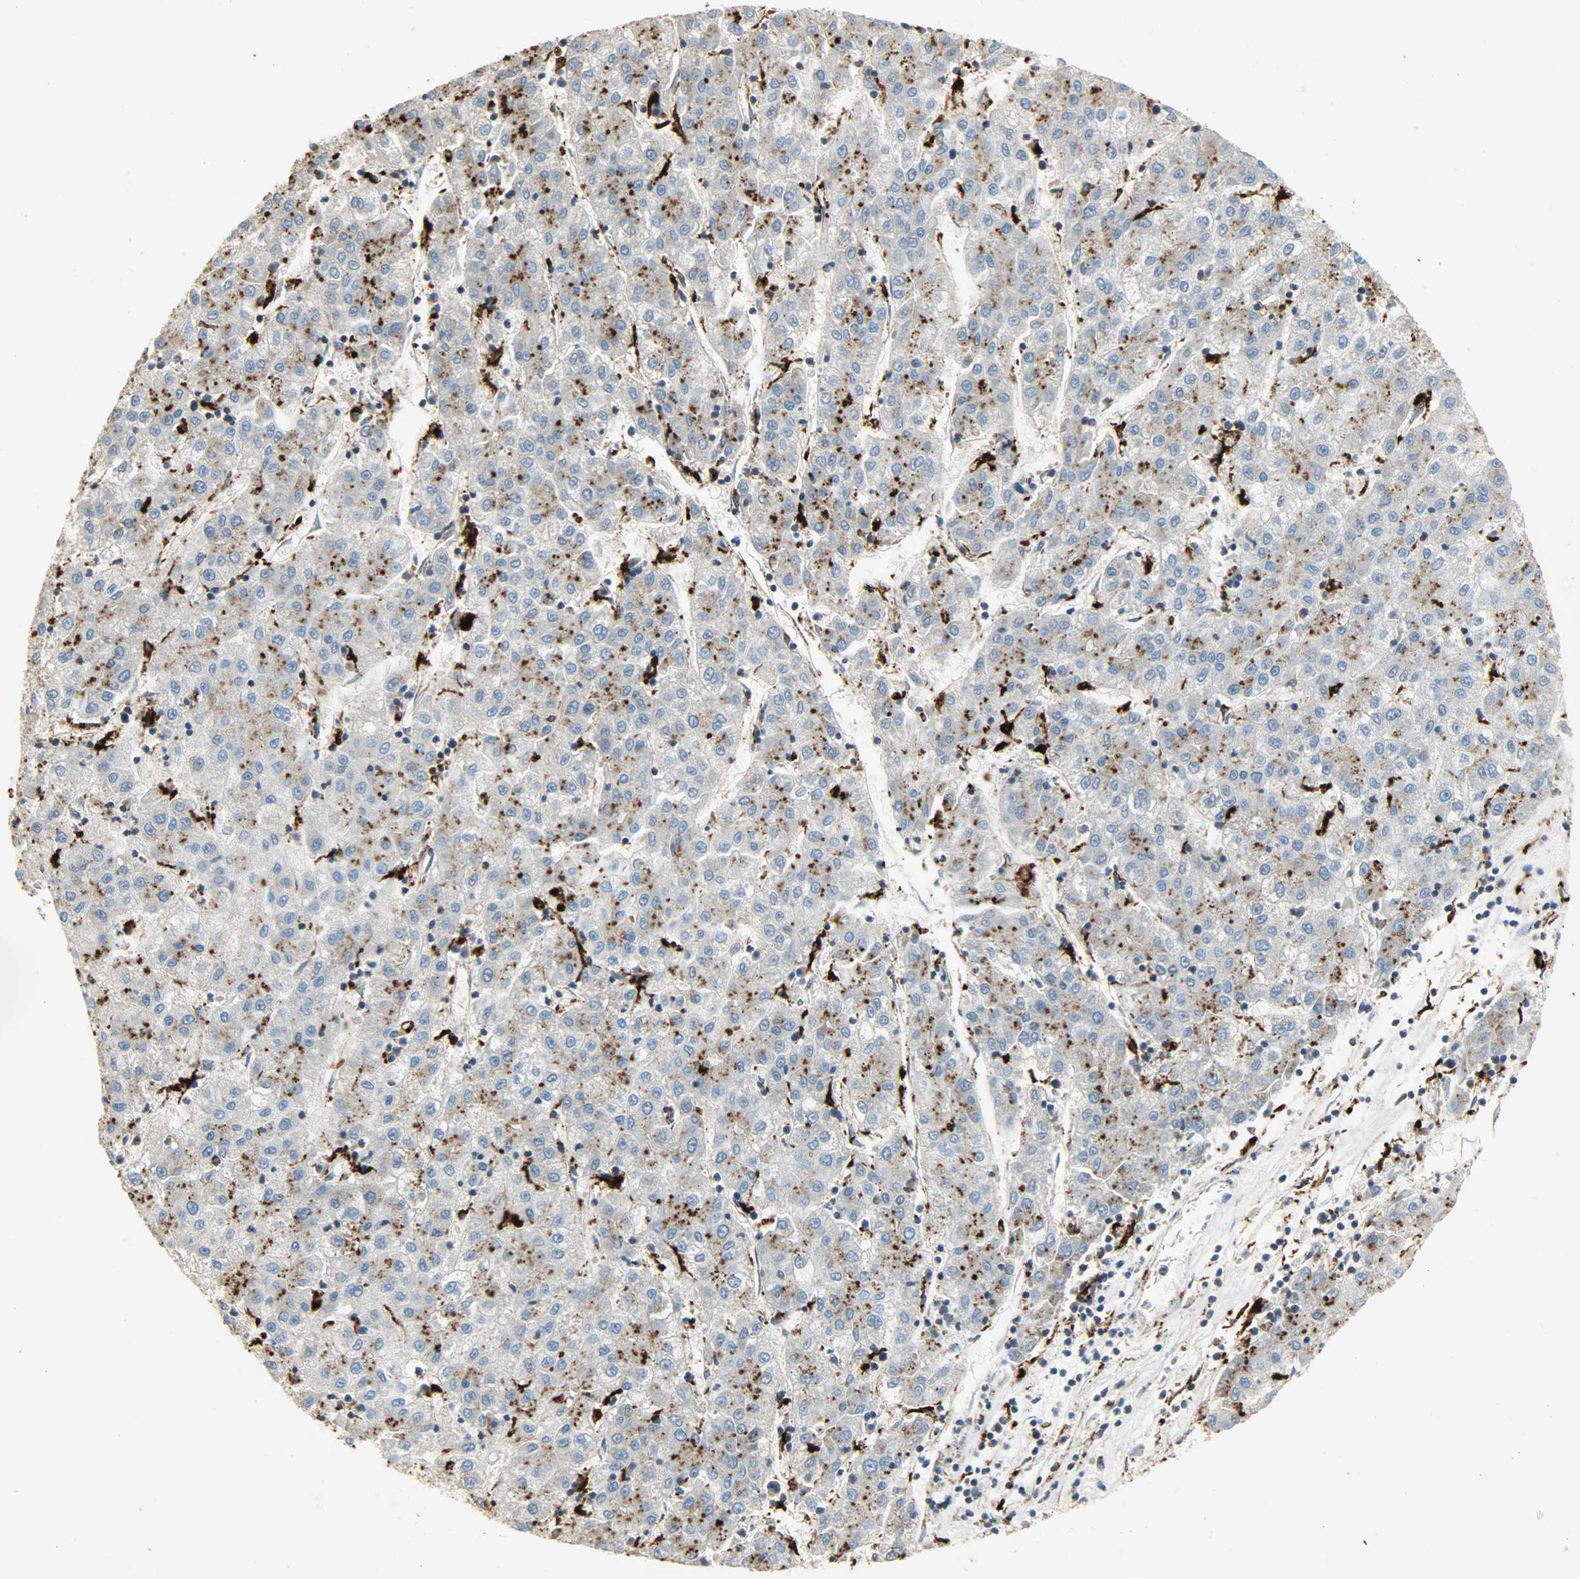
{"staining": {"intensity": "moderate", "quantity": "25%-75%", "location": "cytoplasmic/membranous"}, "tissue": "liver cancer", "cell_type": "Tumor cells", "image_type": "cancer", "snomed": [{"axis": "morphology", "description": "Carcinoma, Hepatocellular, NOS"}, {"axis": "topography", "description": "Liver"}], "caption": "The photomicrograph shows a brown stain indicating the presence of a protein in the cytoplasmic/membranous of tumor cells in liver cancer (hepatocellular carcinoma).", "gene": "ASAH1", "patient": {"sex": "male", "age": 72}}